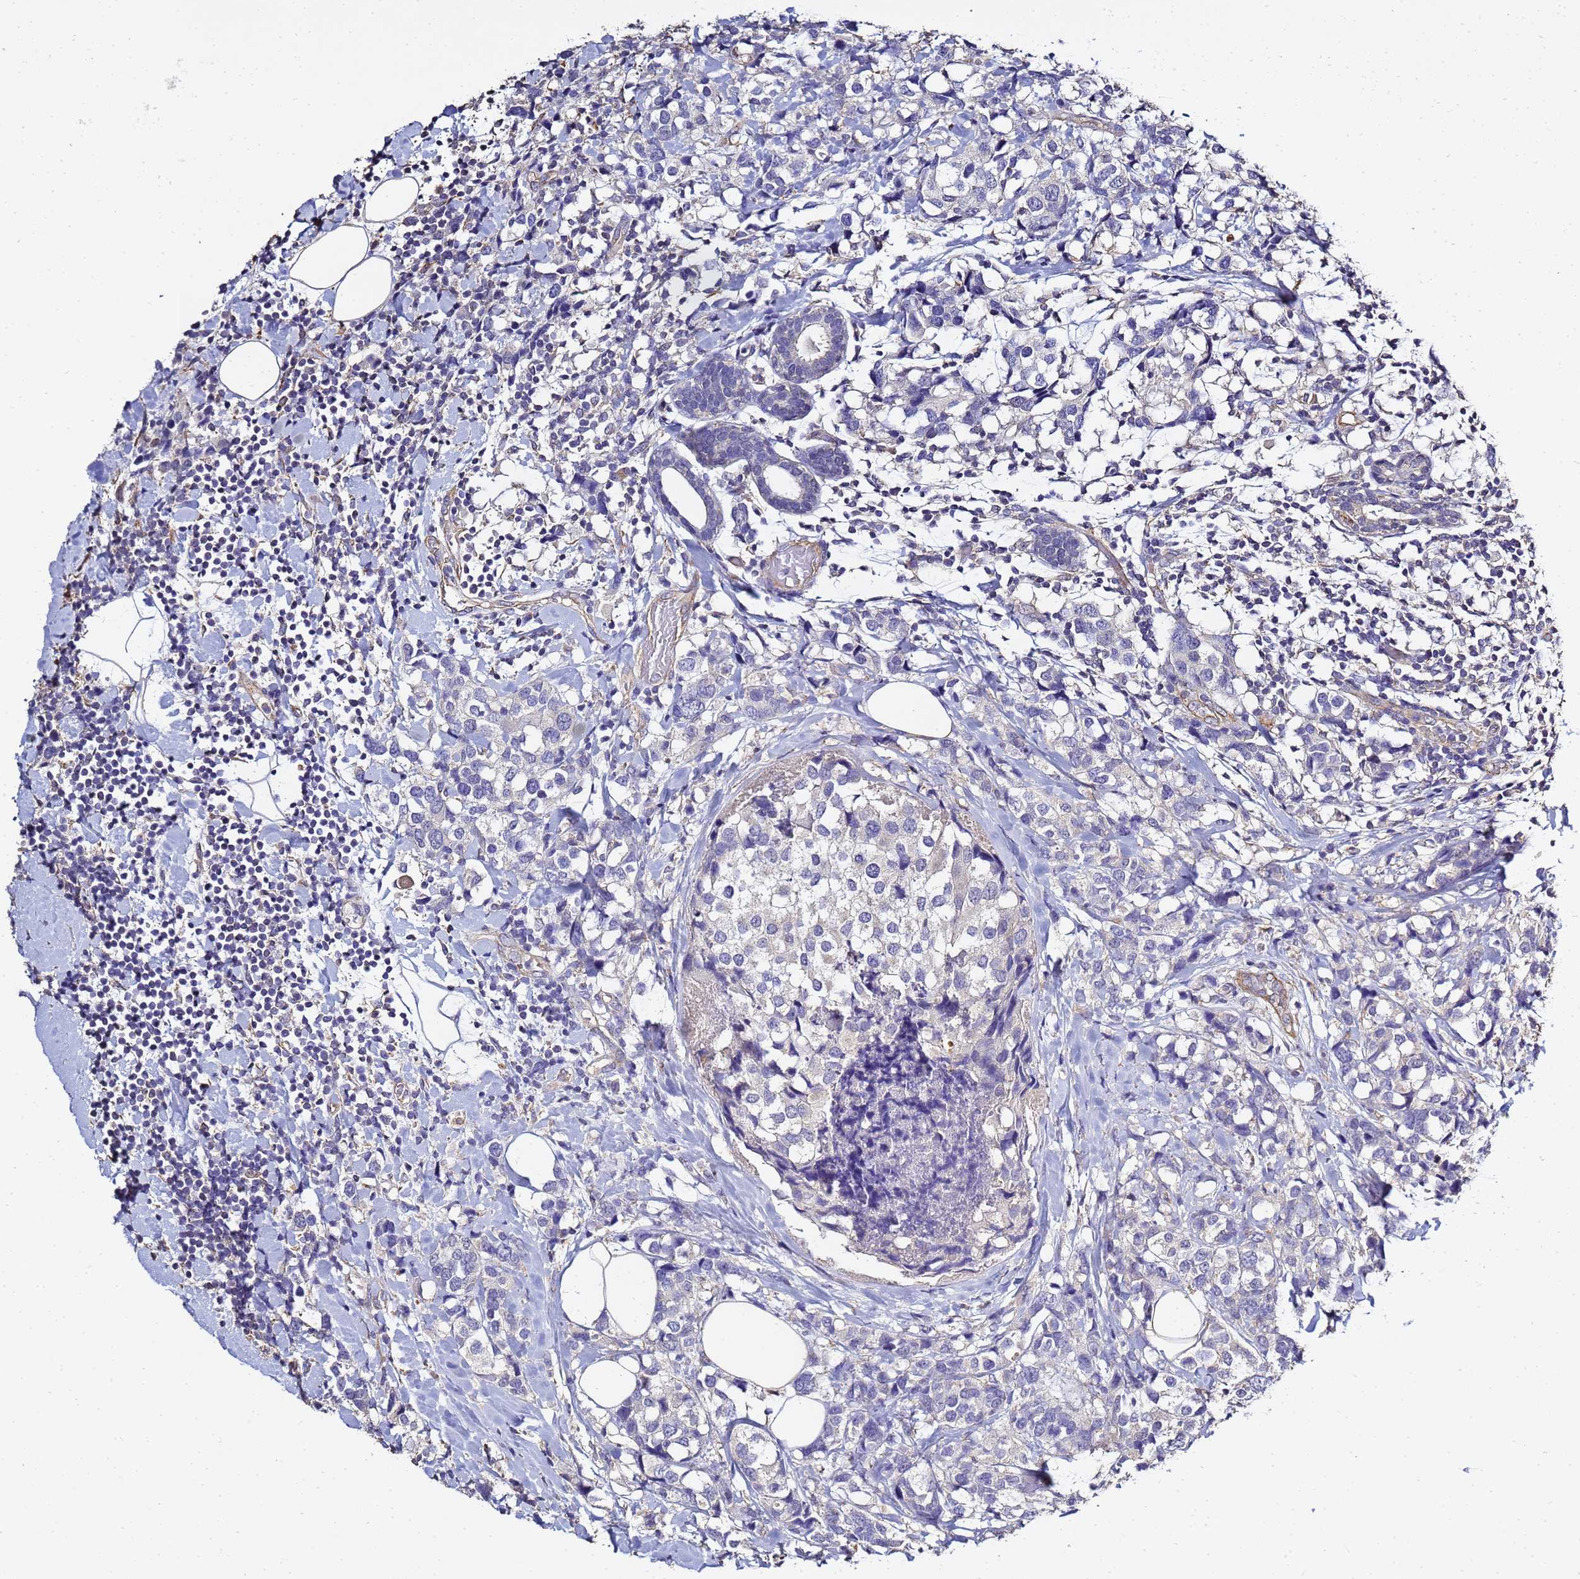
{"staining": {"intensity": "negative", "quantity": "none", "location": "none"}, "tissue": "breast cancer", "cell_type": "Tumor cells", "image_type": "cancer", "snomed": [{"axis": "morphology", "description": "Lobular carcinoma"}, {"axis": "topography", "description": "Breast"}], "caption": "An immunohistochemistry micrograph of lobular carcinoma (breast) is shown. There is no staining in tumor cells of lobular carcinoma (breast).", "gene": "ENOPH1", "patient": {"sex": "female", "age": 59}}